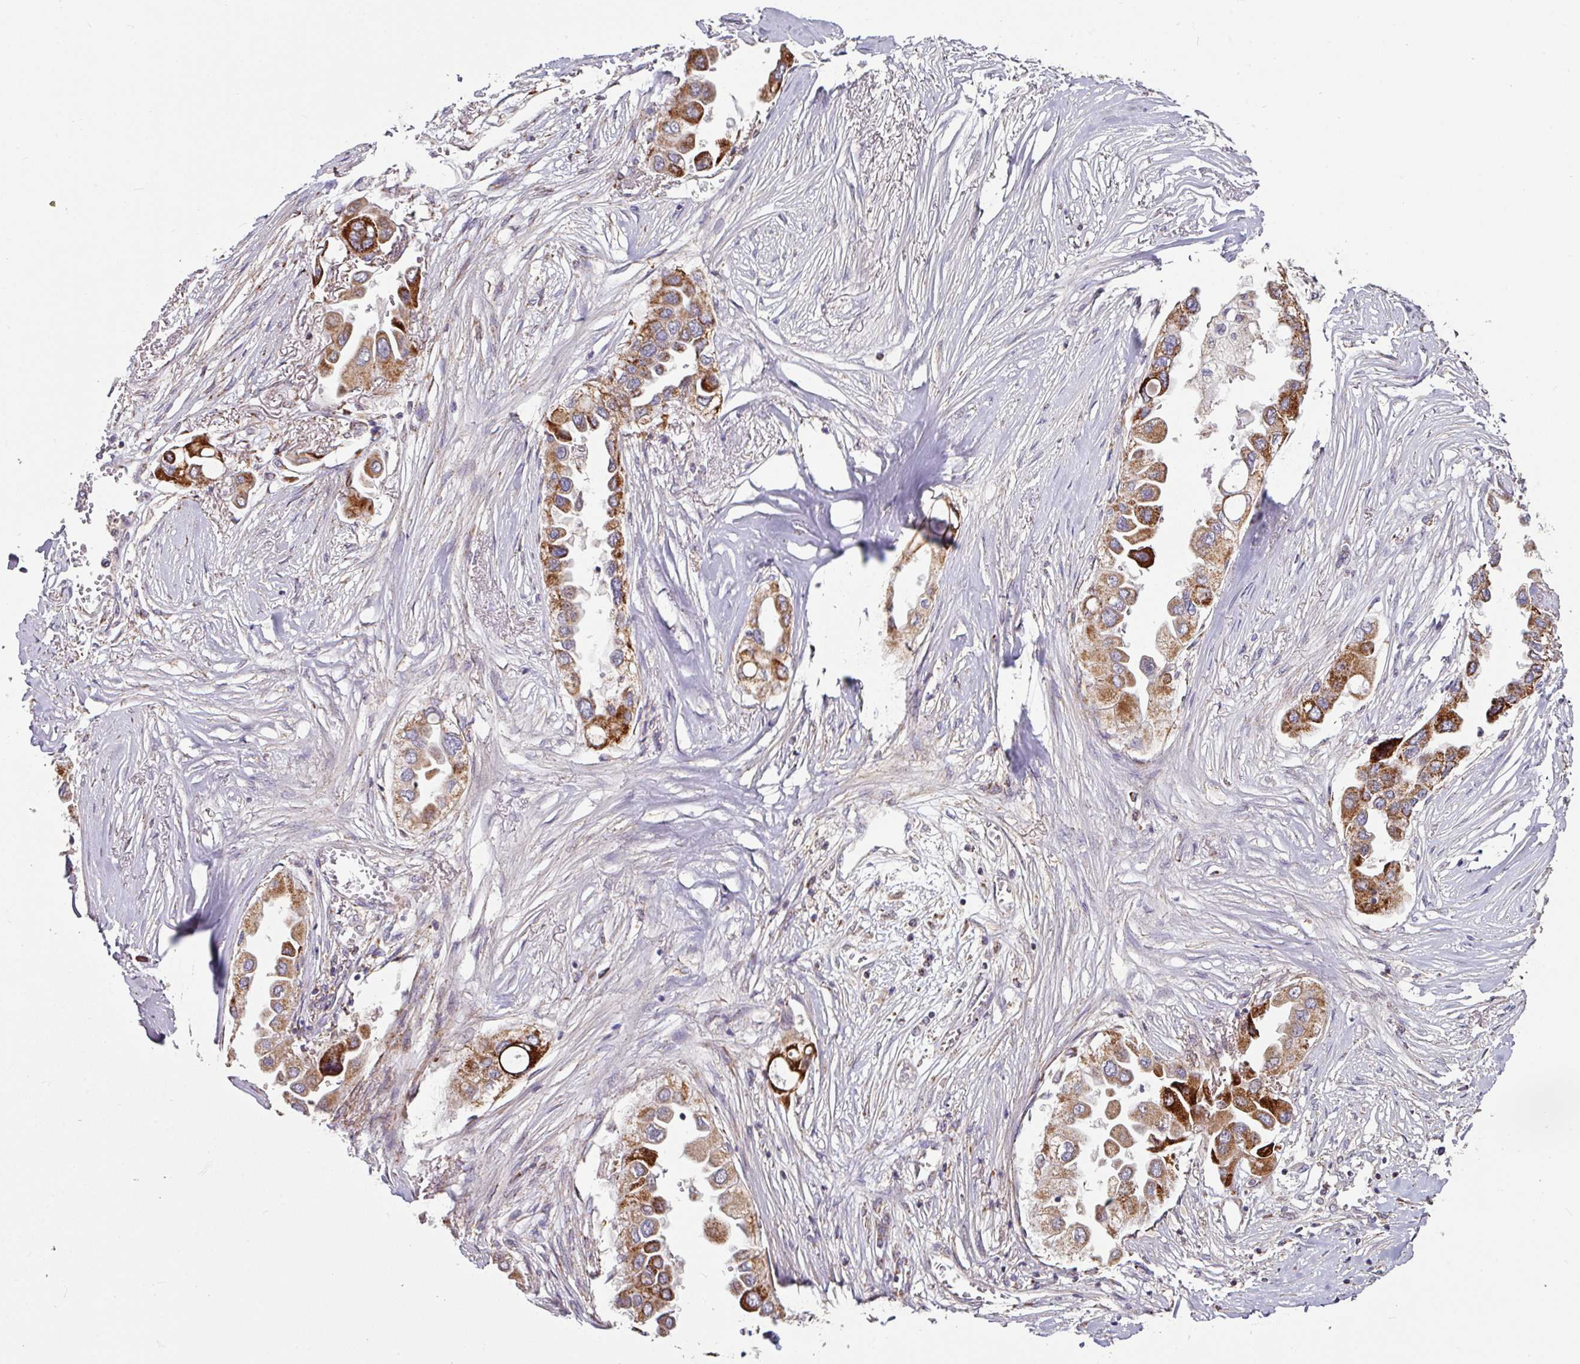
{"staining": {"intensity": "strong", "quantity": "25%-75%", "location": "cytoplasmic/membranous"}, "tissue": "lung cancer", "cell_type": "Tumor cells", "image_type": "cancer", "snomed": [{"axis": "morphology", "description": "Adenocarcinoma, NOS"}, {"axis": "topography", "description": "Lung"}], "caption": "Strong cytoplasmic/membranous protein staining is seen in about 25%-75% of tumor cells in lung cancer. Immunohistochemistry stains the protein in brown and the nuclei are stained blue.", "gene": "OR2D3", "patient": {"sex": "female", "age": 76}}